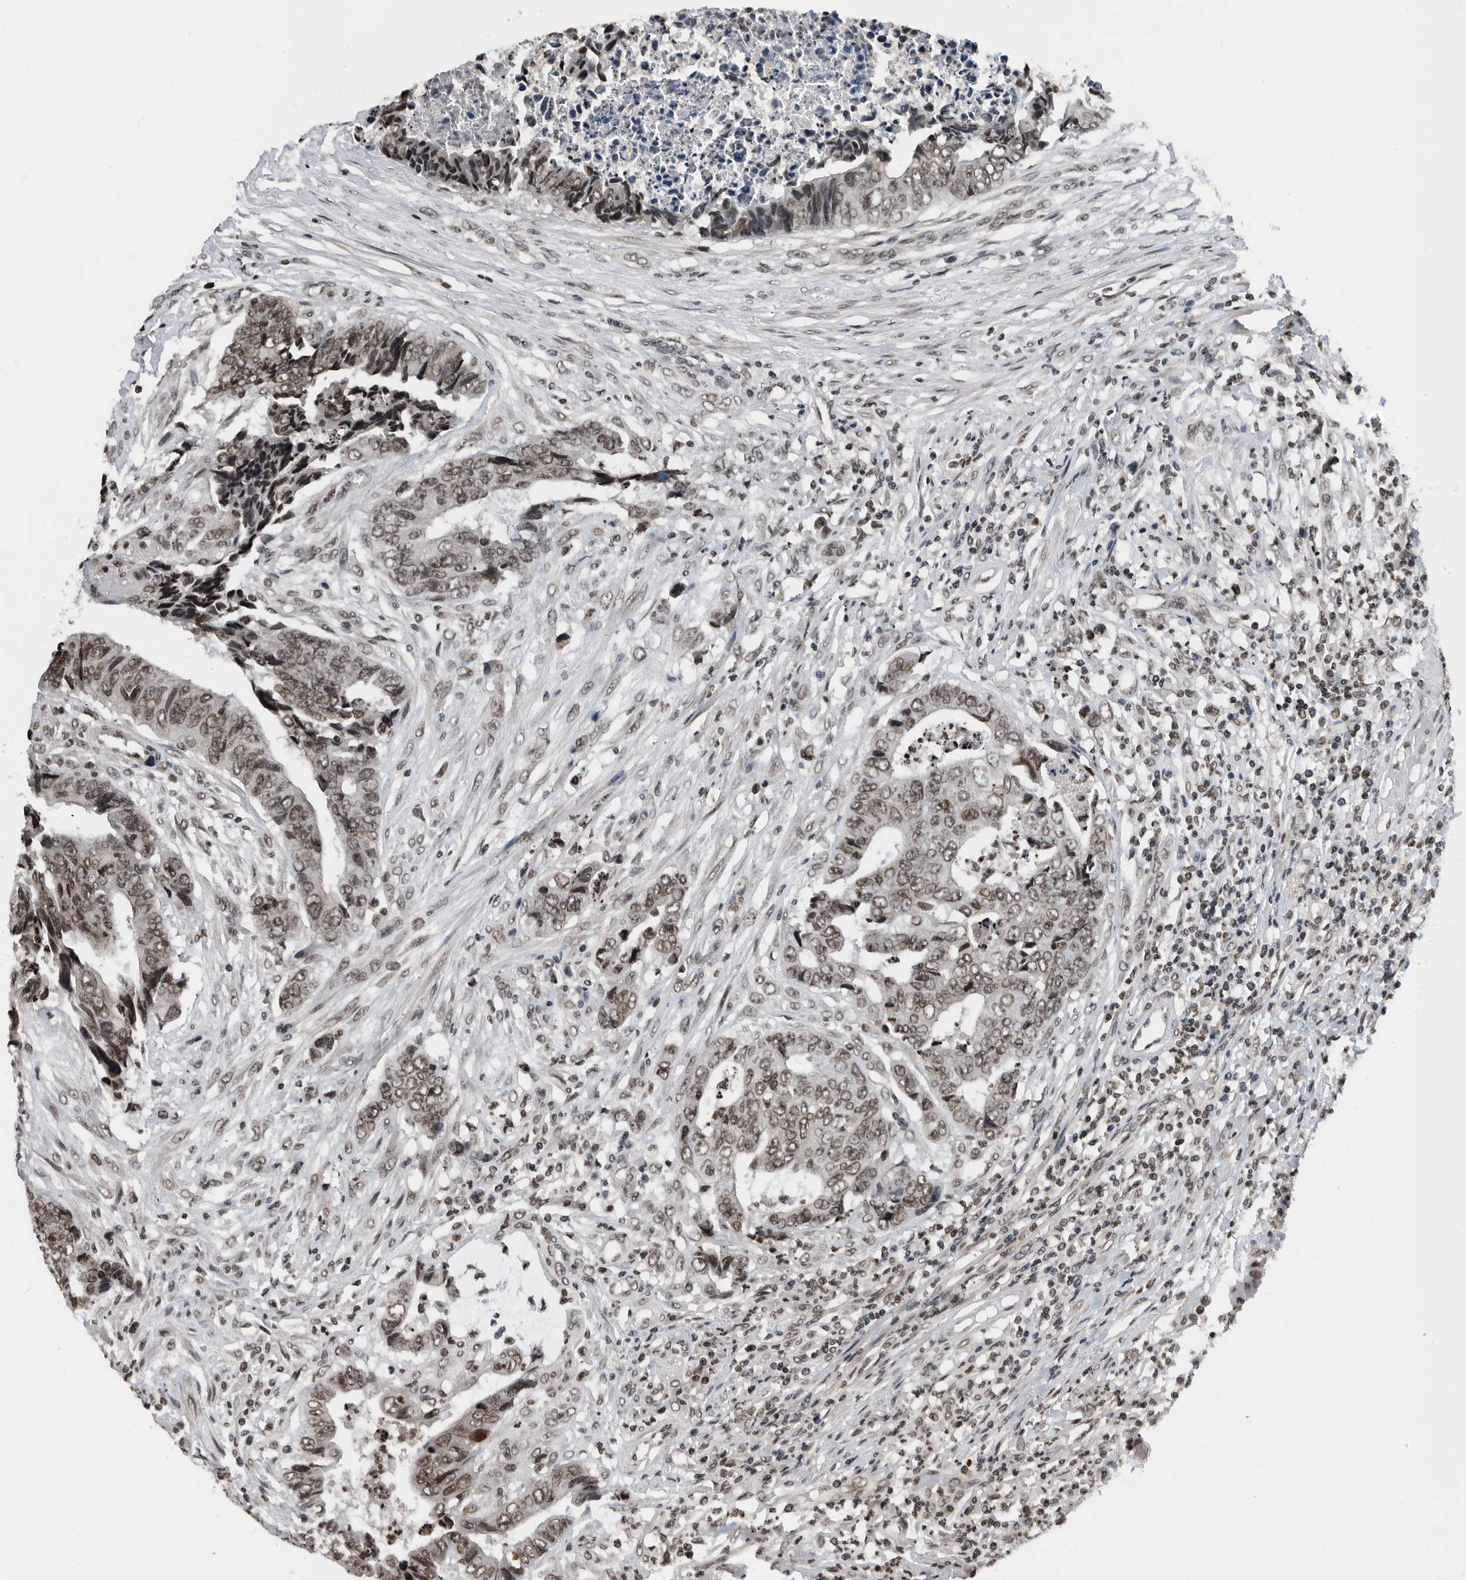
{"staining": {"intensity": "weak", "quantity": ">75%", "location": "nuclear"}, "tissue": "colorectal cancer", "cell_type": "Tumor cells", "image_type": "cancer", "snomed": [{"axis": "morphology", "description": "Adenocarcinoma, NOS"}, {"axis": "topography", "description": "Rectum"}], "caption": "Human colorectal cancer stained with a protein marker shows weak staining in tumor cells.", "gene": "SNRNP48", "patient": {"sex": "male", "age": 84}}